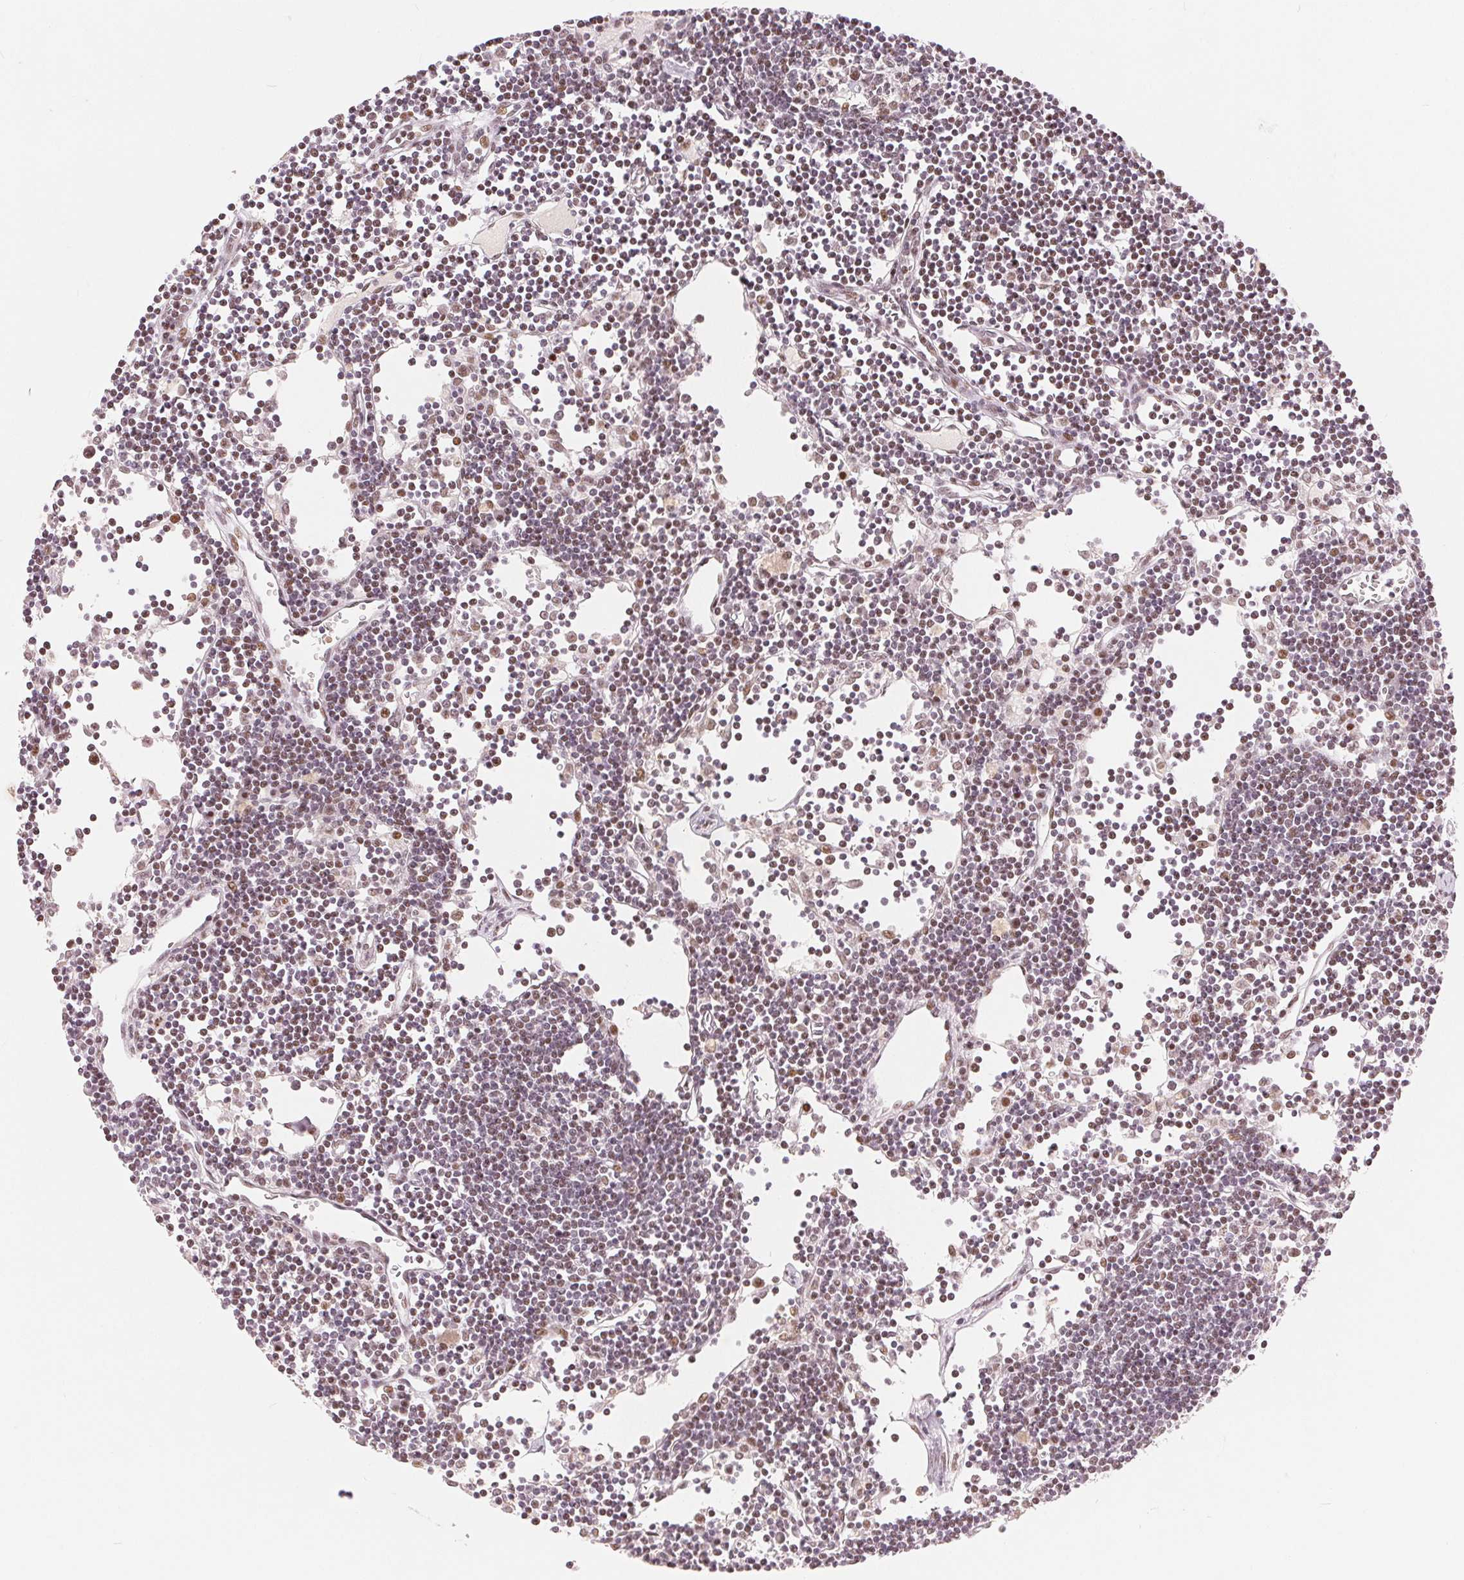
{"staining": {"intensity": "moderate", "quantity": ">75%", "location": "nuclear"}, "tissue": "lymph node", "cell_type": "Germinal center cells", "image_type": "normal", "snomed": [{"axis": "morphology", "description": "Normal tissue, NOS"}, {"axis": "topography", "description": "Lymph node"}], "caption": "About >75% of germinal center cells in unremarkable human lymph node demonstrate moderate nuclear protein positivity as visualized by brown immunohistochemical staining.", "gene": "ZNF703", "patient": {"sex": "female", "age": 65}}